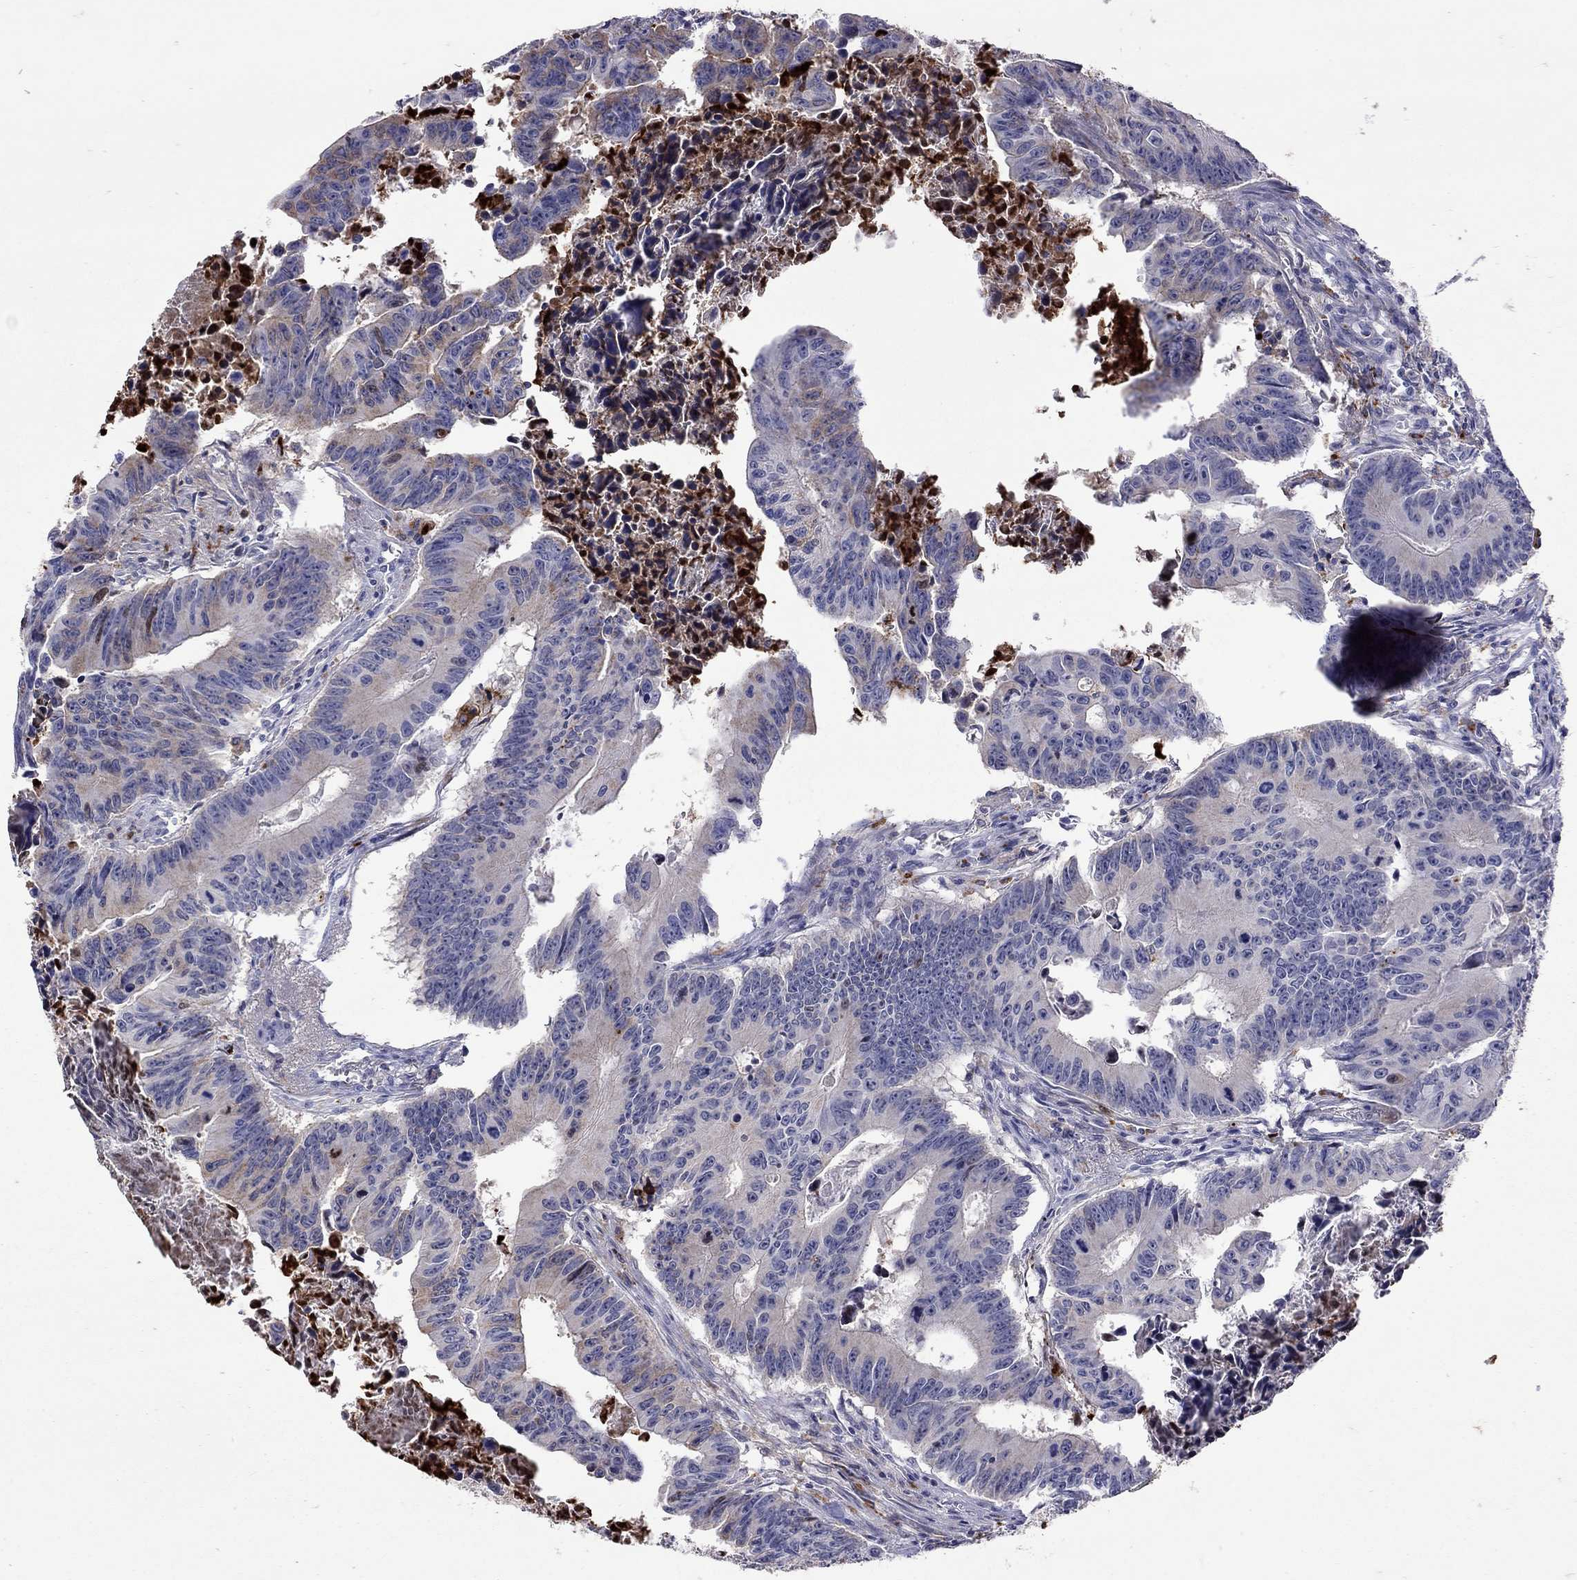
{"staining": {"intensity": "weak", "quantity": "<25%", "location": "cytoplasmic/membranous"}, "tissue": "colorectal cancer", "cell_type": "Tumor cells", "image_type": "cancer", "snomed": [{"axis": "morphology", "description": "Adenocarcinoma, NOS"}, {"axis": "topography", "description": "Colon"}], "caption": "The micrograph displays no staining of tumor cells in colorectal cancer (adenocarcinoma).", "gene": "SERPINA3", "patient": {"sex": "female", "age": 87}}